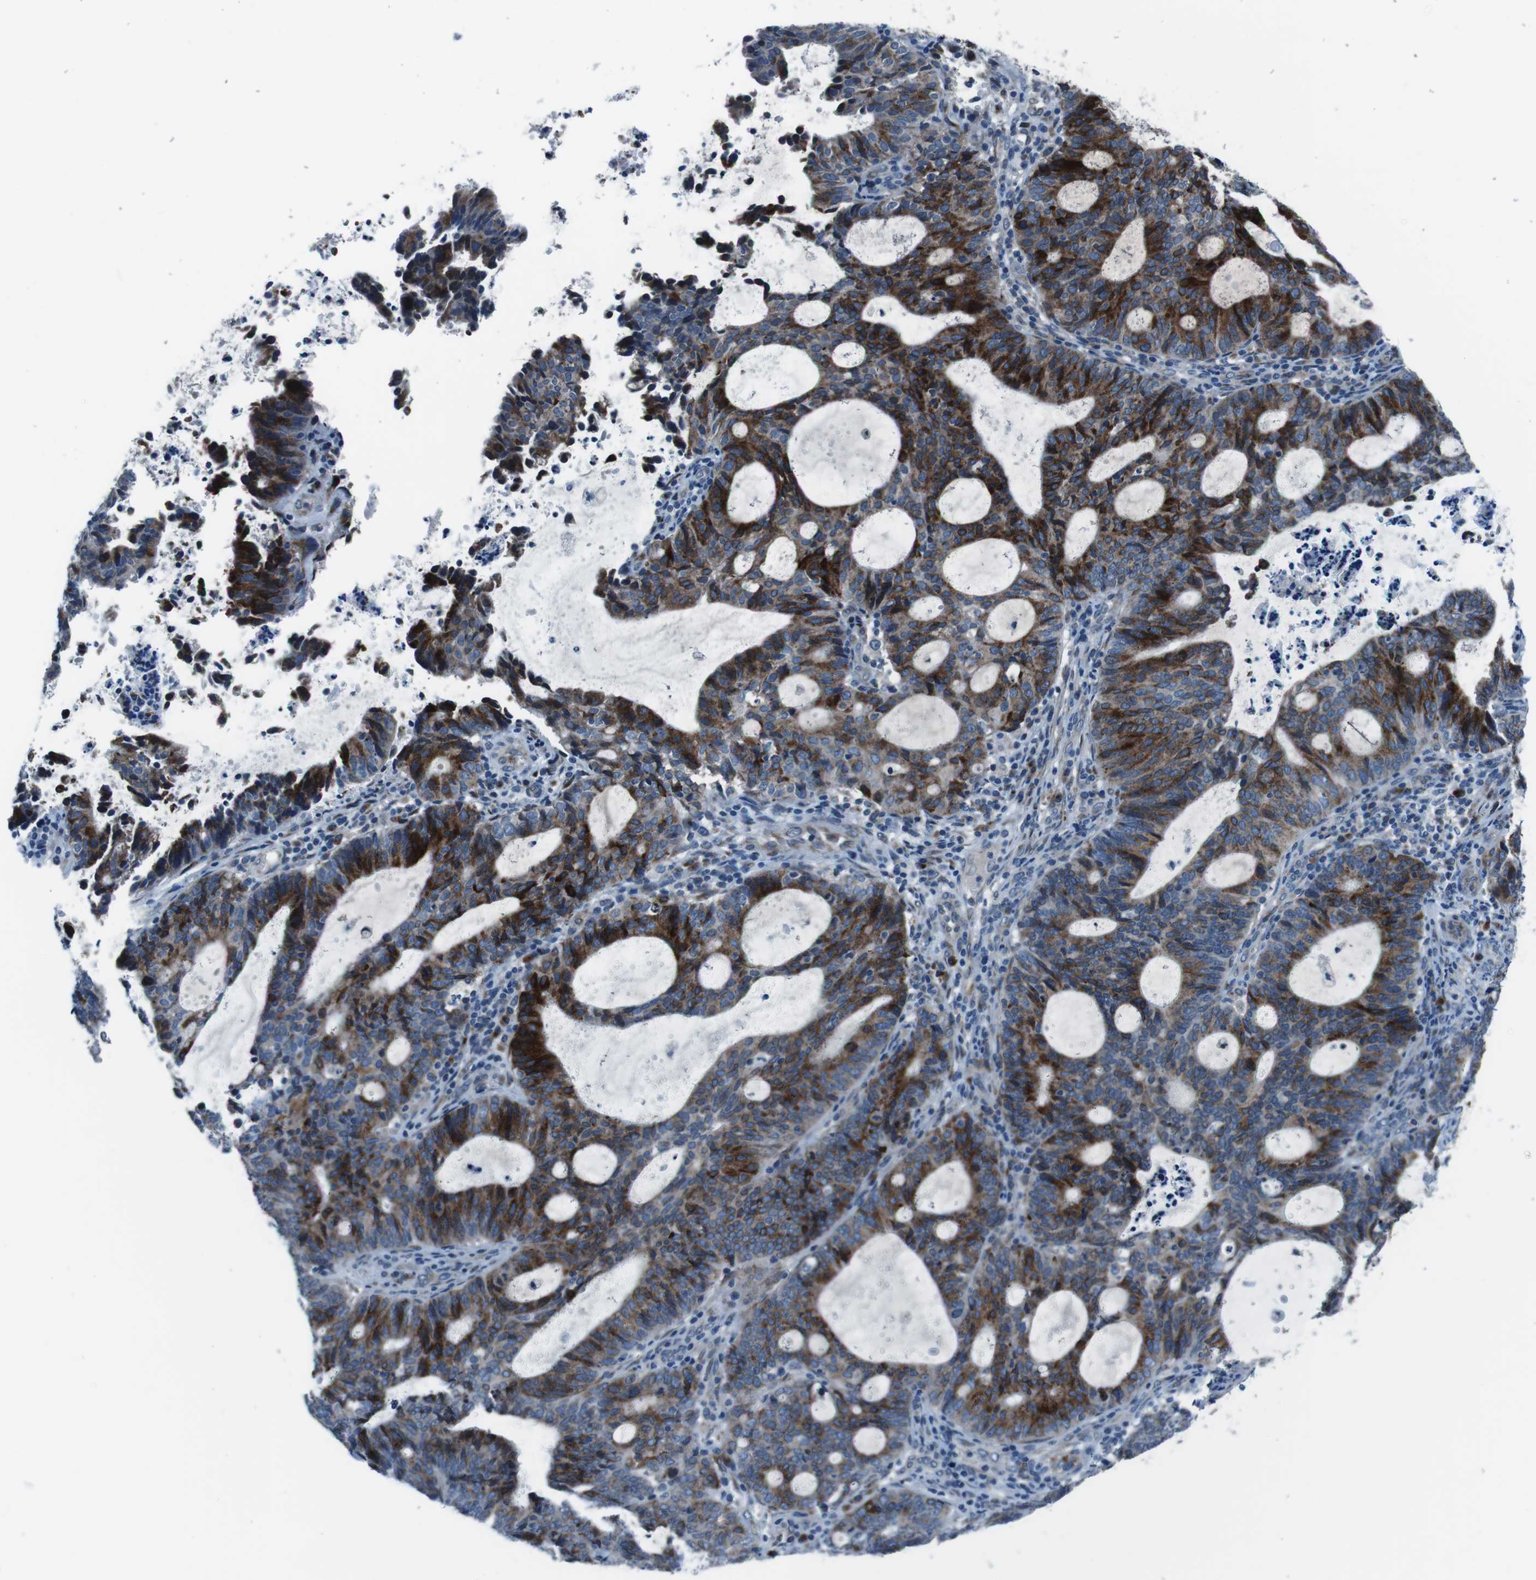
{"staining": {"intensity": "strong", "quantity": "25%-75%", "location": "cytoplasmic/membranous"}, "tissue": "endometrial cancer", "cell_type": "Tumor cells", "image_type": "cancer", "snomed": [{"axis": "morphology", "description": "Adenocarcinoma, NOS"}, {"axis": "topography", "description": "Uterus"}], "caption": "This micrograph exhibits endometrial cancer (adenocarcinoma) stained with IHC to label a protein in brown. The cytoplasmic/membranous of tumor cells show strong positivity for the protein. Nuclei are counter-stained blue.", "gene": "NUCB2", "patient": {"sex": "female", "age": 83}}